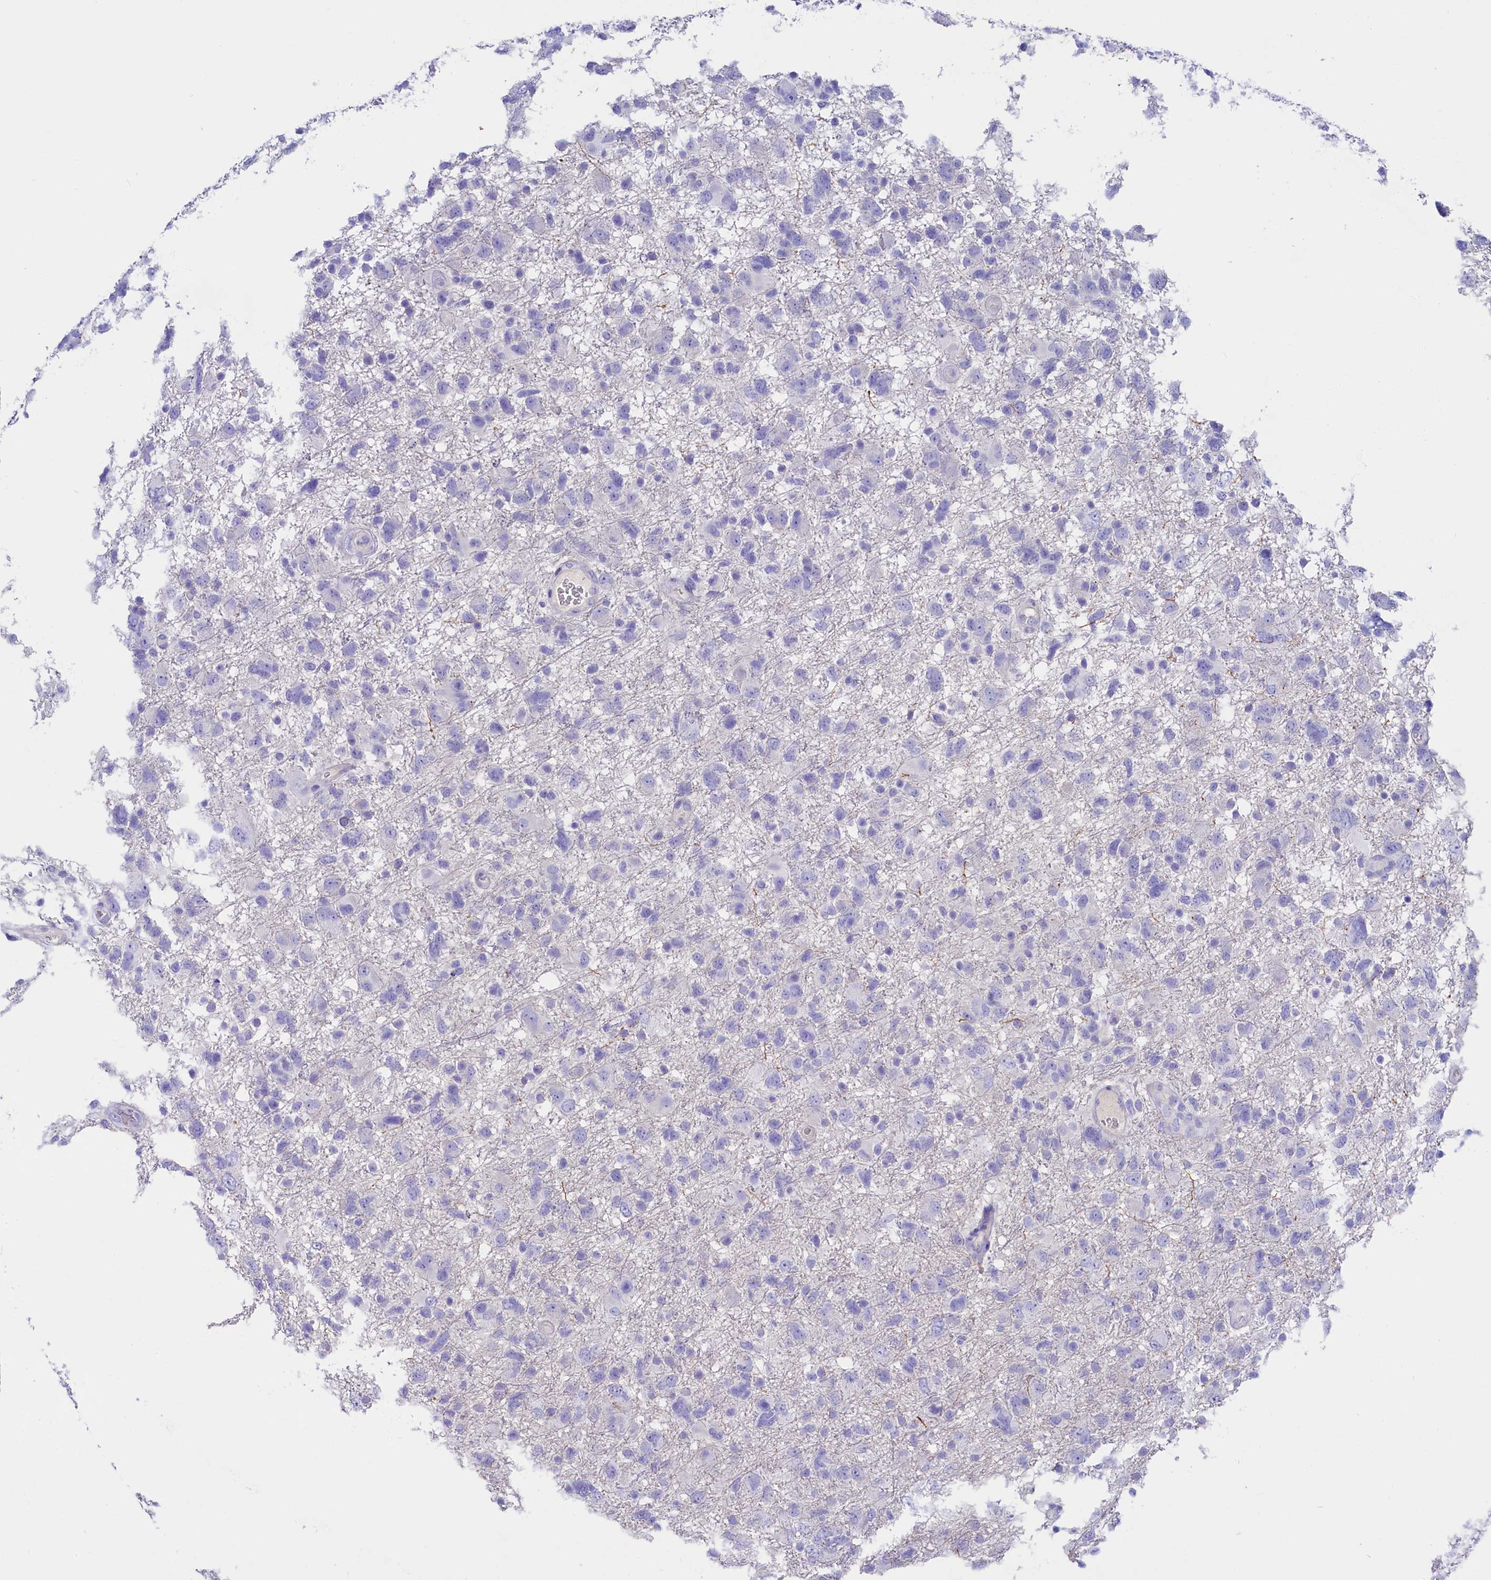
{"staining": {"intensity": "negative", "quantity": "none", "location": "none"}, "tissue": "glioma", "cell_type": "Tumor cells", "image_type": "cancer", "snomed": [{"axis": "morphology", "description": "Glioma, malignant, High grade"}, {"axis": "topography", "description": "Brain"}], "caption": "A histopathology image of human glioma is negative for staining in tumor cells.", "gene": "SULT2A1", "patient": {"sex": "male", "age": 61}}